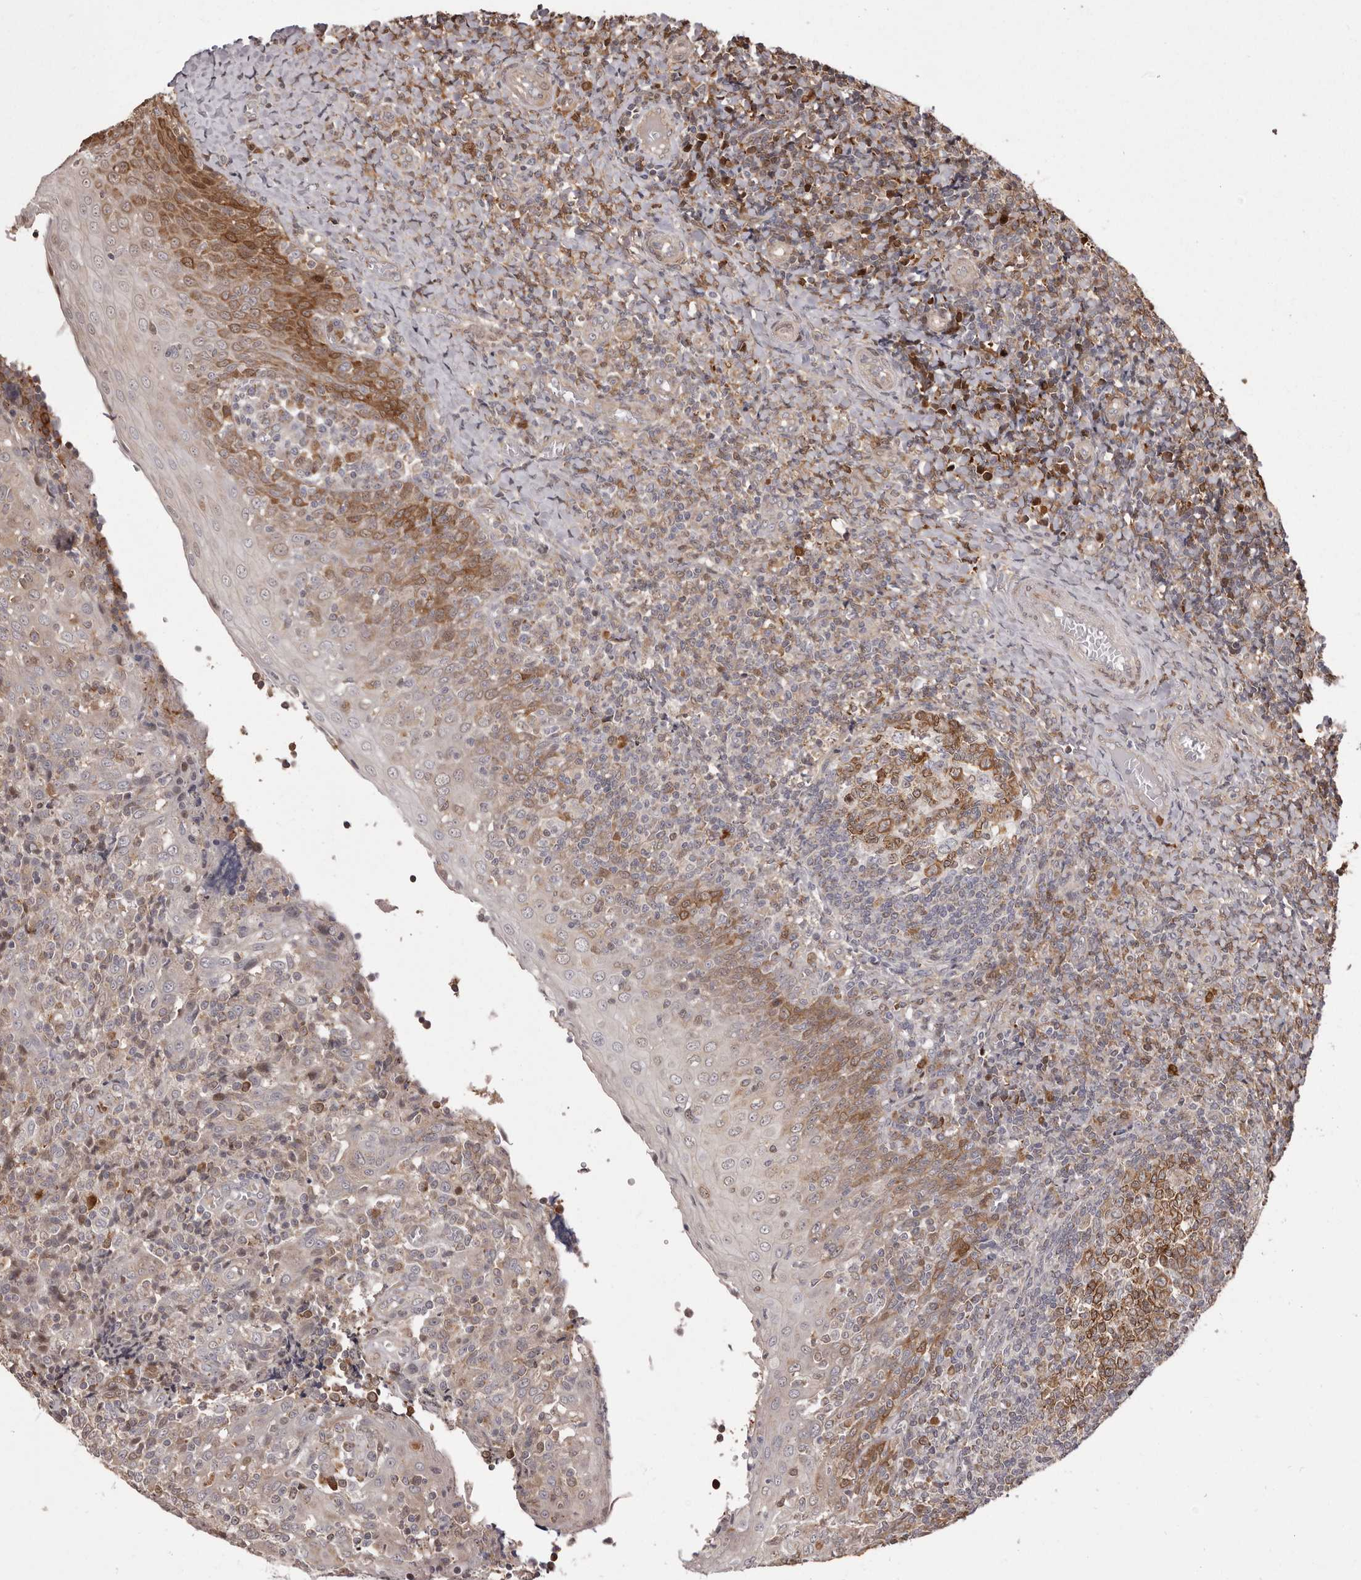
{"staining": {"intensity": "strong", "quantity": "25%-75%", "location": "cytoplasmic/membranous"}, "tissue": "tonsil", "cell_type": "Germinal center cells", "image_type": "normal", "snomed": [{"axis": "morphology", "description": "Normal tissue, NOS"}, {"axis": "topography", "description": "Tonsil"}], "caption": "This micrograph shows normal tonsil stained with immunohistochemistry to label a protein in brown. The cytoplasmic/membranous of germinal center cells show strong positivity for the protein. Nuclei are counter-stained blue.", "gene": "GFOD1", "patient": {"sex": "female", "age": 19}}